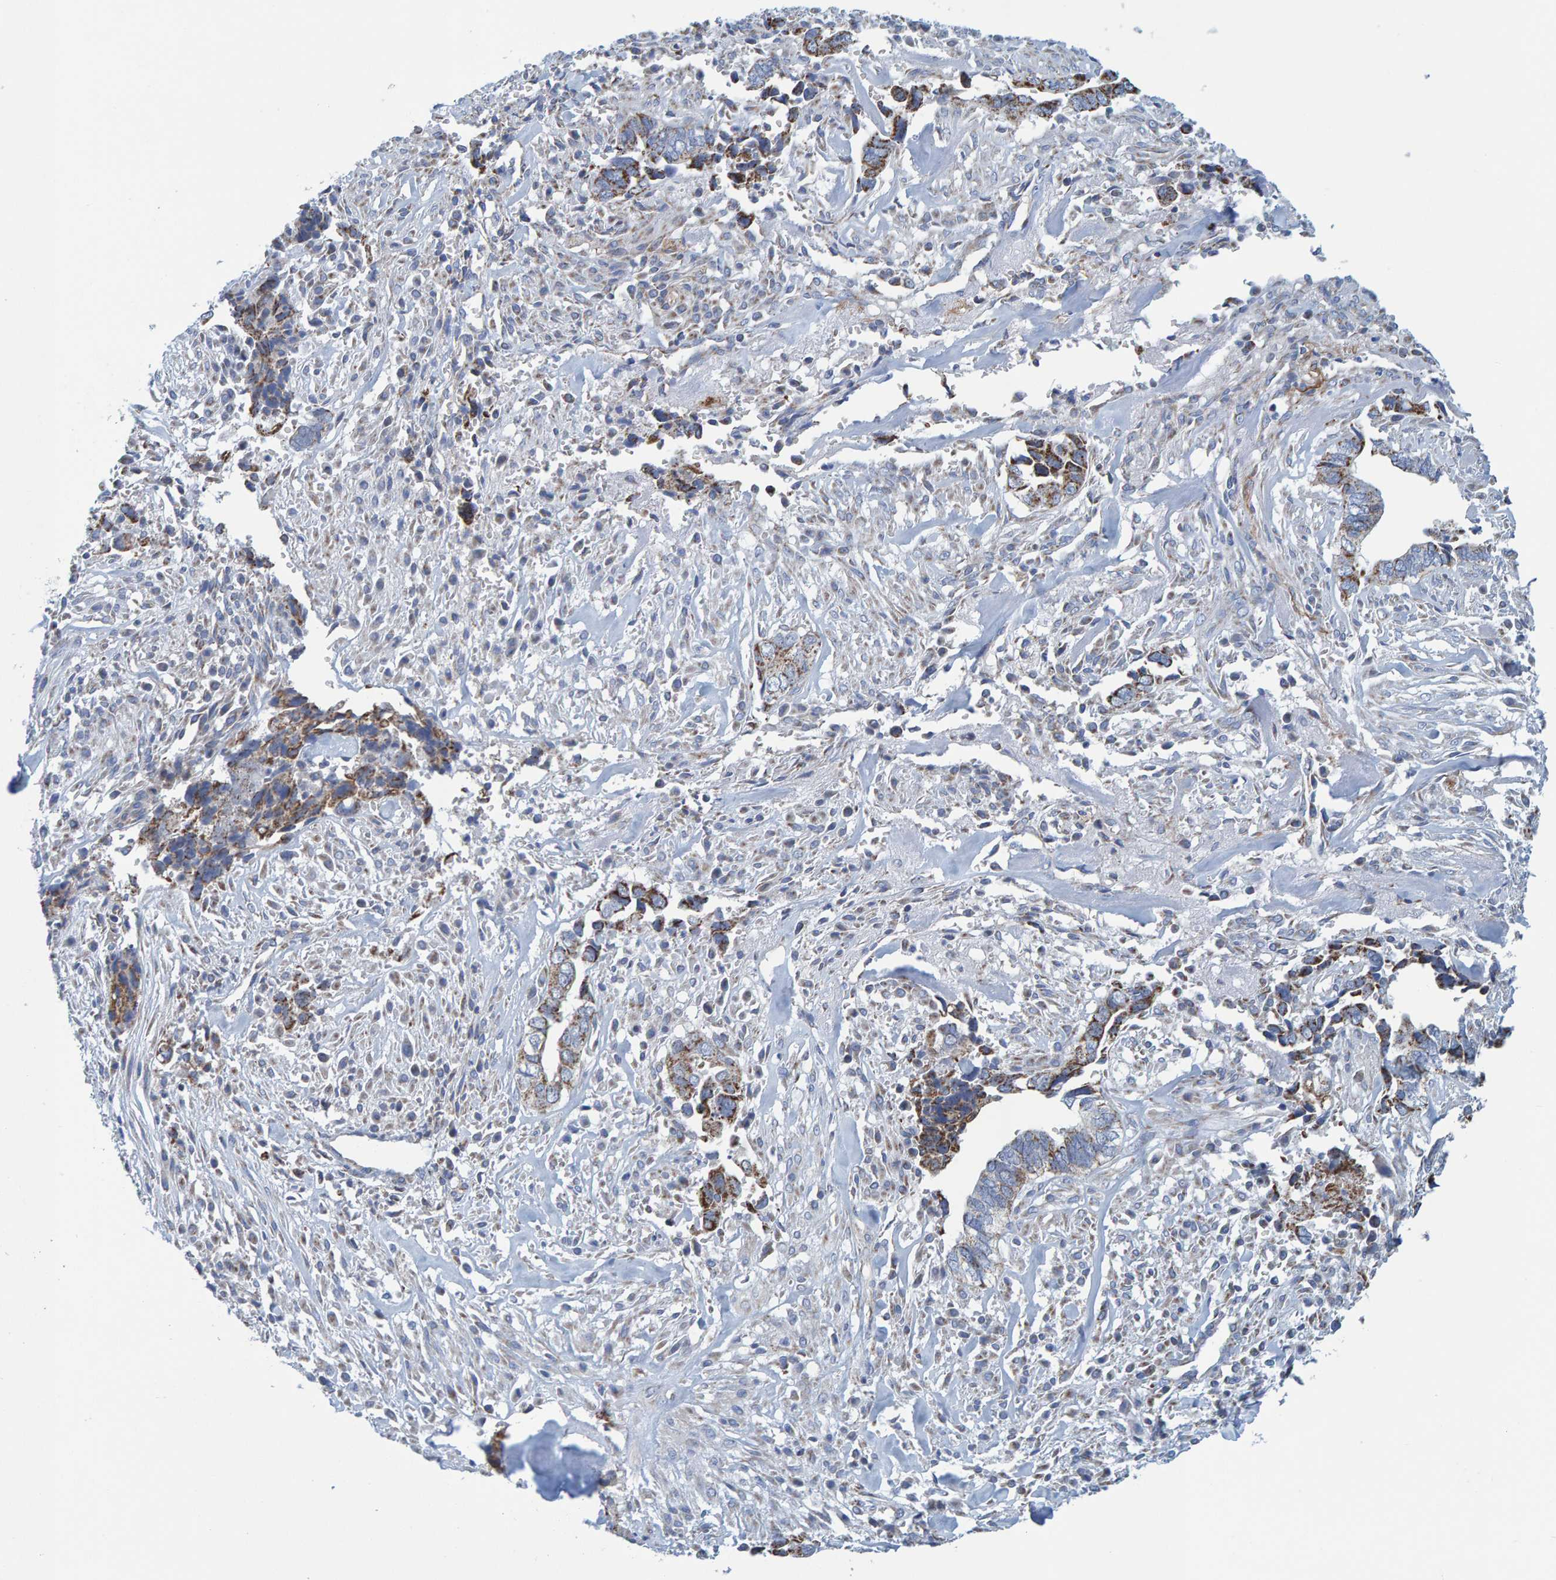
{"staining": {"intensity": "moderate", "quantity": ">75%", "location": "cytoplasmic/membranous,nuclear"}, "tissue": "liver cancer", "cell_type": "Tumor cells", "image_type": "cancer", "snomed": [{"axis": "morphology", "description": "Cholangiocarcinoma"}, {"axis": "topography", "description": "Liver"}], "caption": "Protein staining by IHC shows moderate cytoplasmic/membranous and nuclear positivity in about >75% of tumor cells in liver cancer (cholangiocarcinoma).", "gene": "MRPS7", "patient": {"sex": "female", "age": 79}}